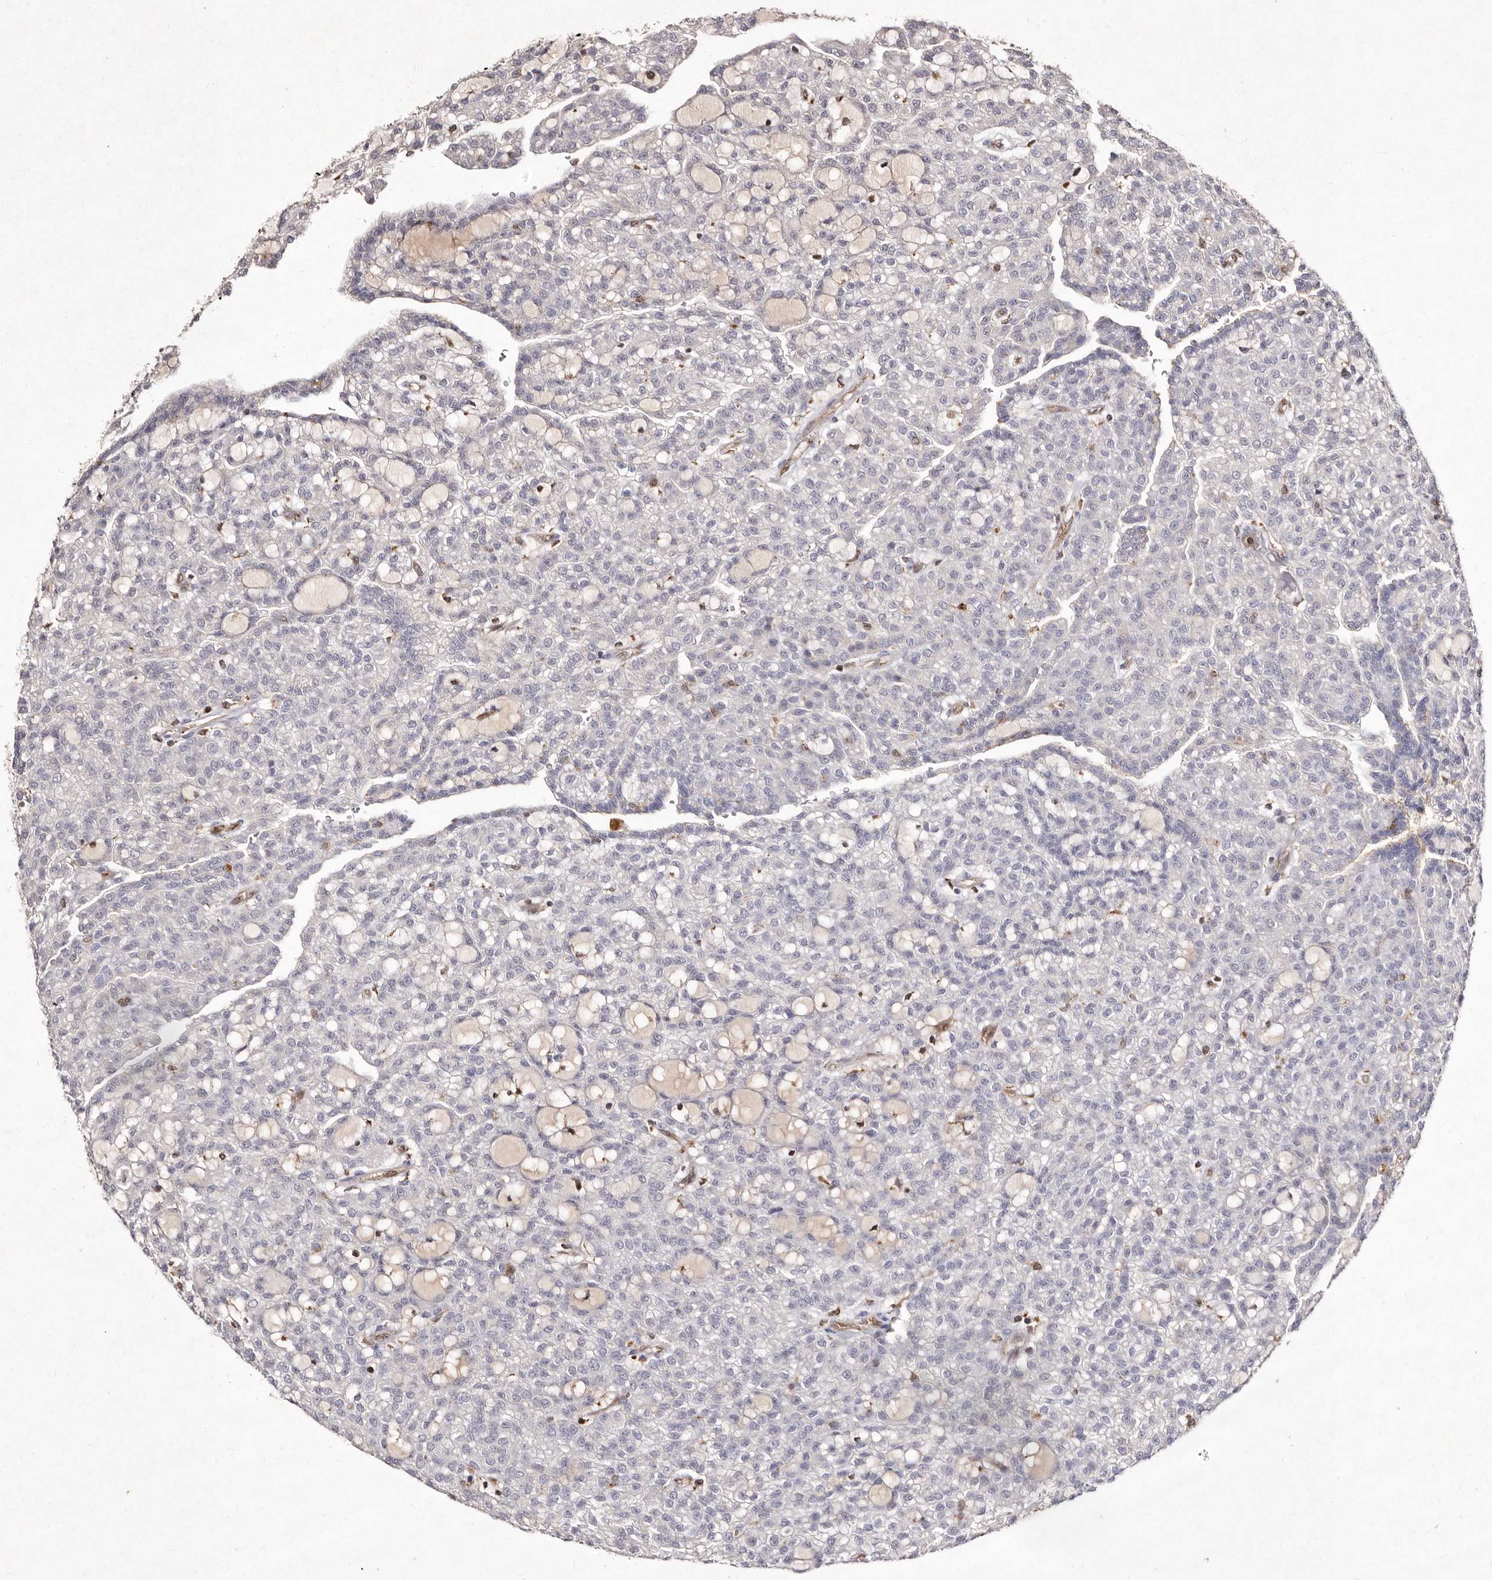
{"staining": {"intensity": "negative", "quantity": "none", "location": "none"}, "tissue": "renal cancer", "cell_type": "Tumor cells", "image_type": "cancer", "snomed": [{"axis": "morphology", "description": "Adenocarcinoma, NOS"}, {"axis": "topography", "description": "Kidney"}], "caption": "Tumor cells are negative for protein expression in human renal cancer.", "gene": "GIMAP4", "patient": {"sex": "male", "age": 63}}